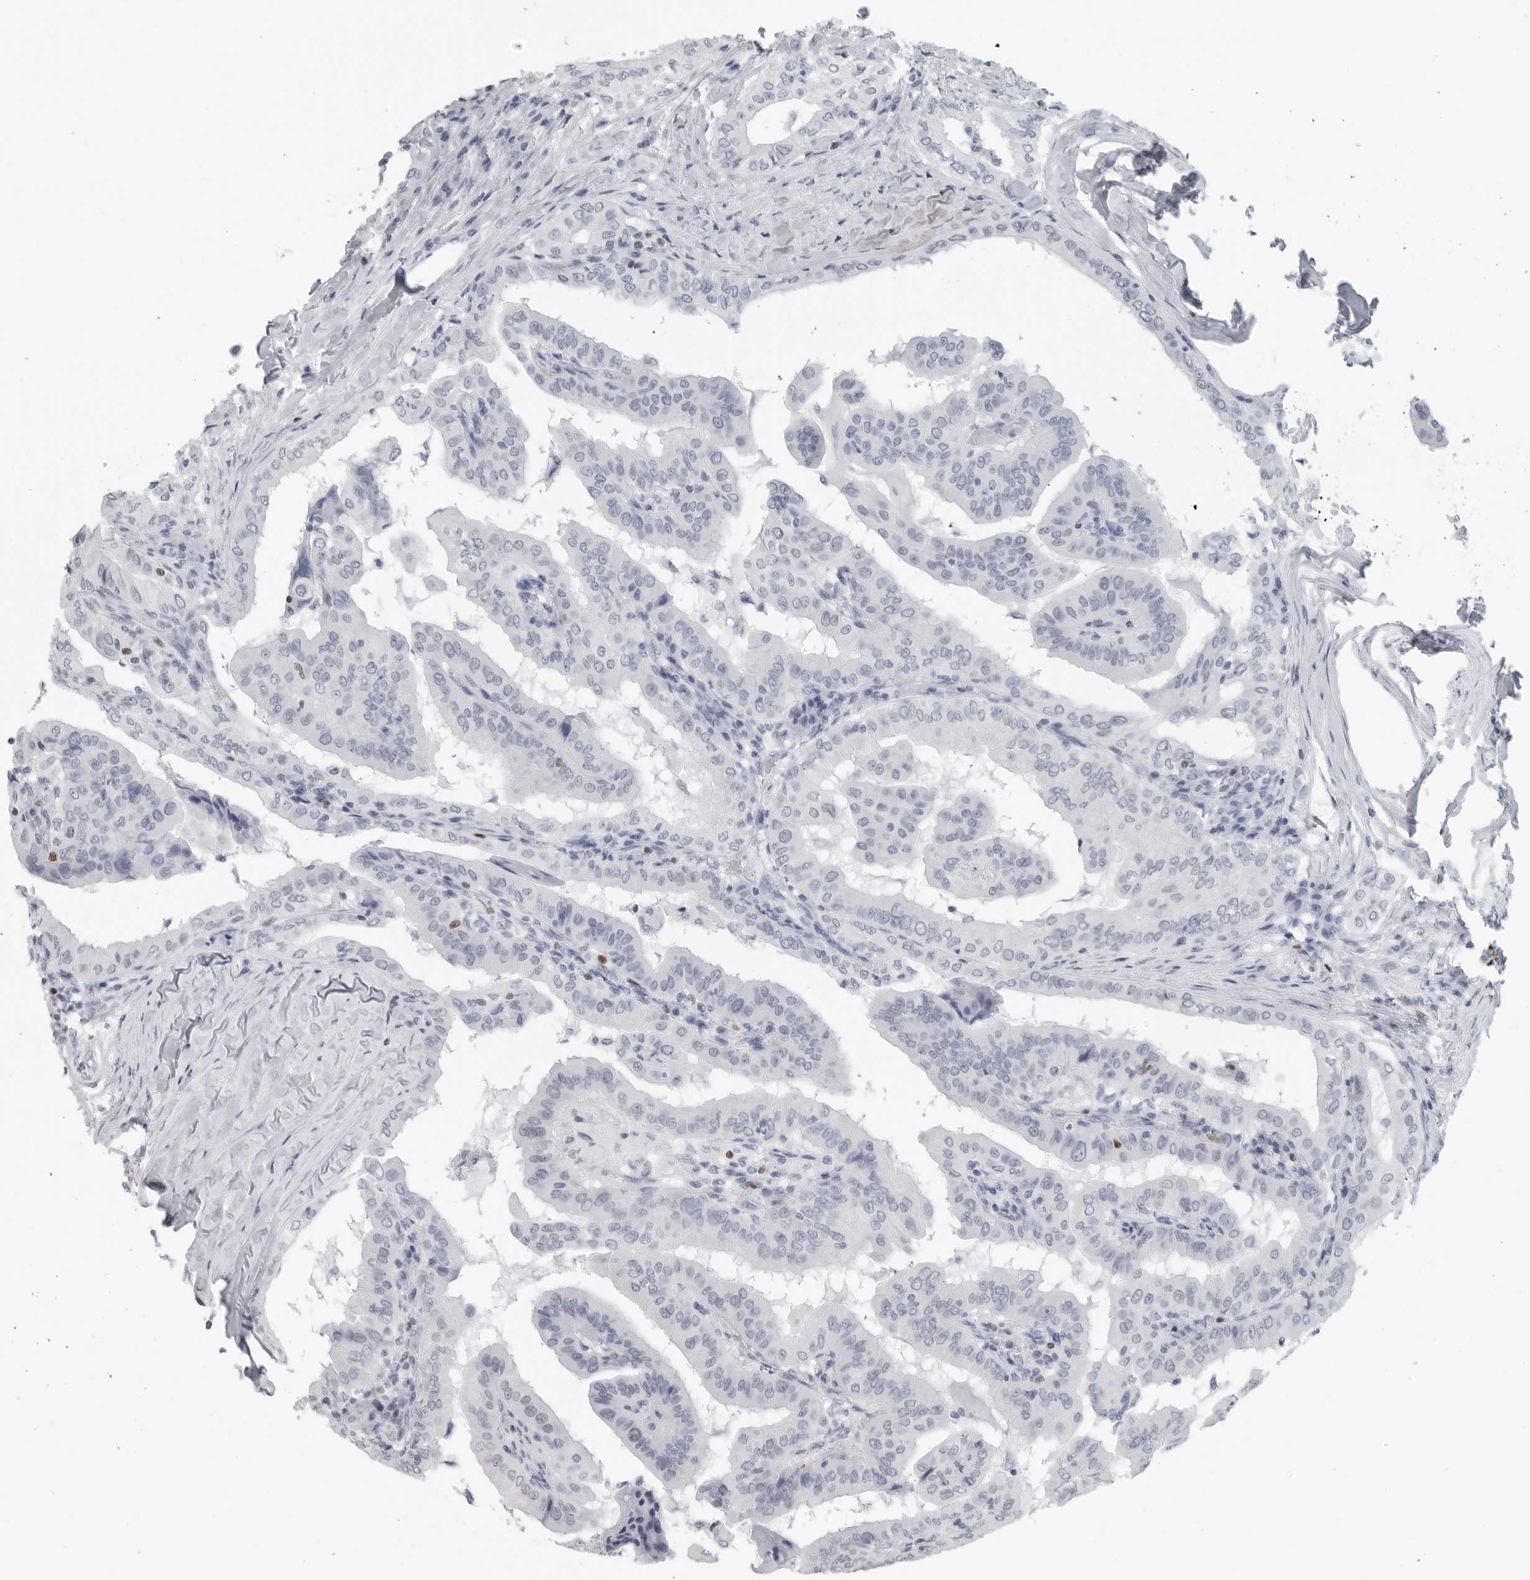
{"staining": {"intensity": "negative", "quantity": "none", "location": "none"}, "tissue": "thyroid cancer", "cell_type": "Tumor cells", "image_type": "cancer", "snomed": [{"axis": "morphology", "description": "Papillary adenocarcinoma, NOS"}, {"axis": "topography", "description": "Thyroid gland"}], "caption": "Histopathology image shows no significant protein positivity in tumor cells of thyroid cancer. The staining was performed using DAB to visualize the protein expression in brown, while the nuclei were stained in blue with hematoxylin (Magnification: 20x).", "gene": "SATB2", "patient": {"sex": "male", "age": 33}}